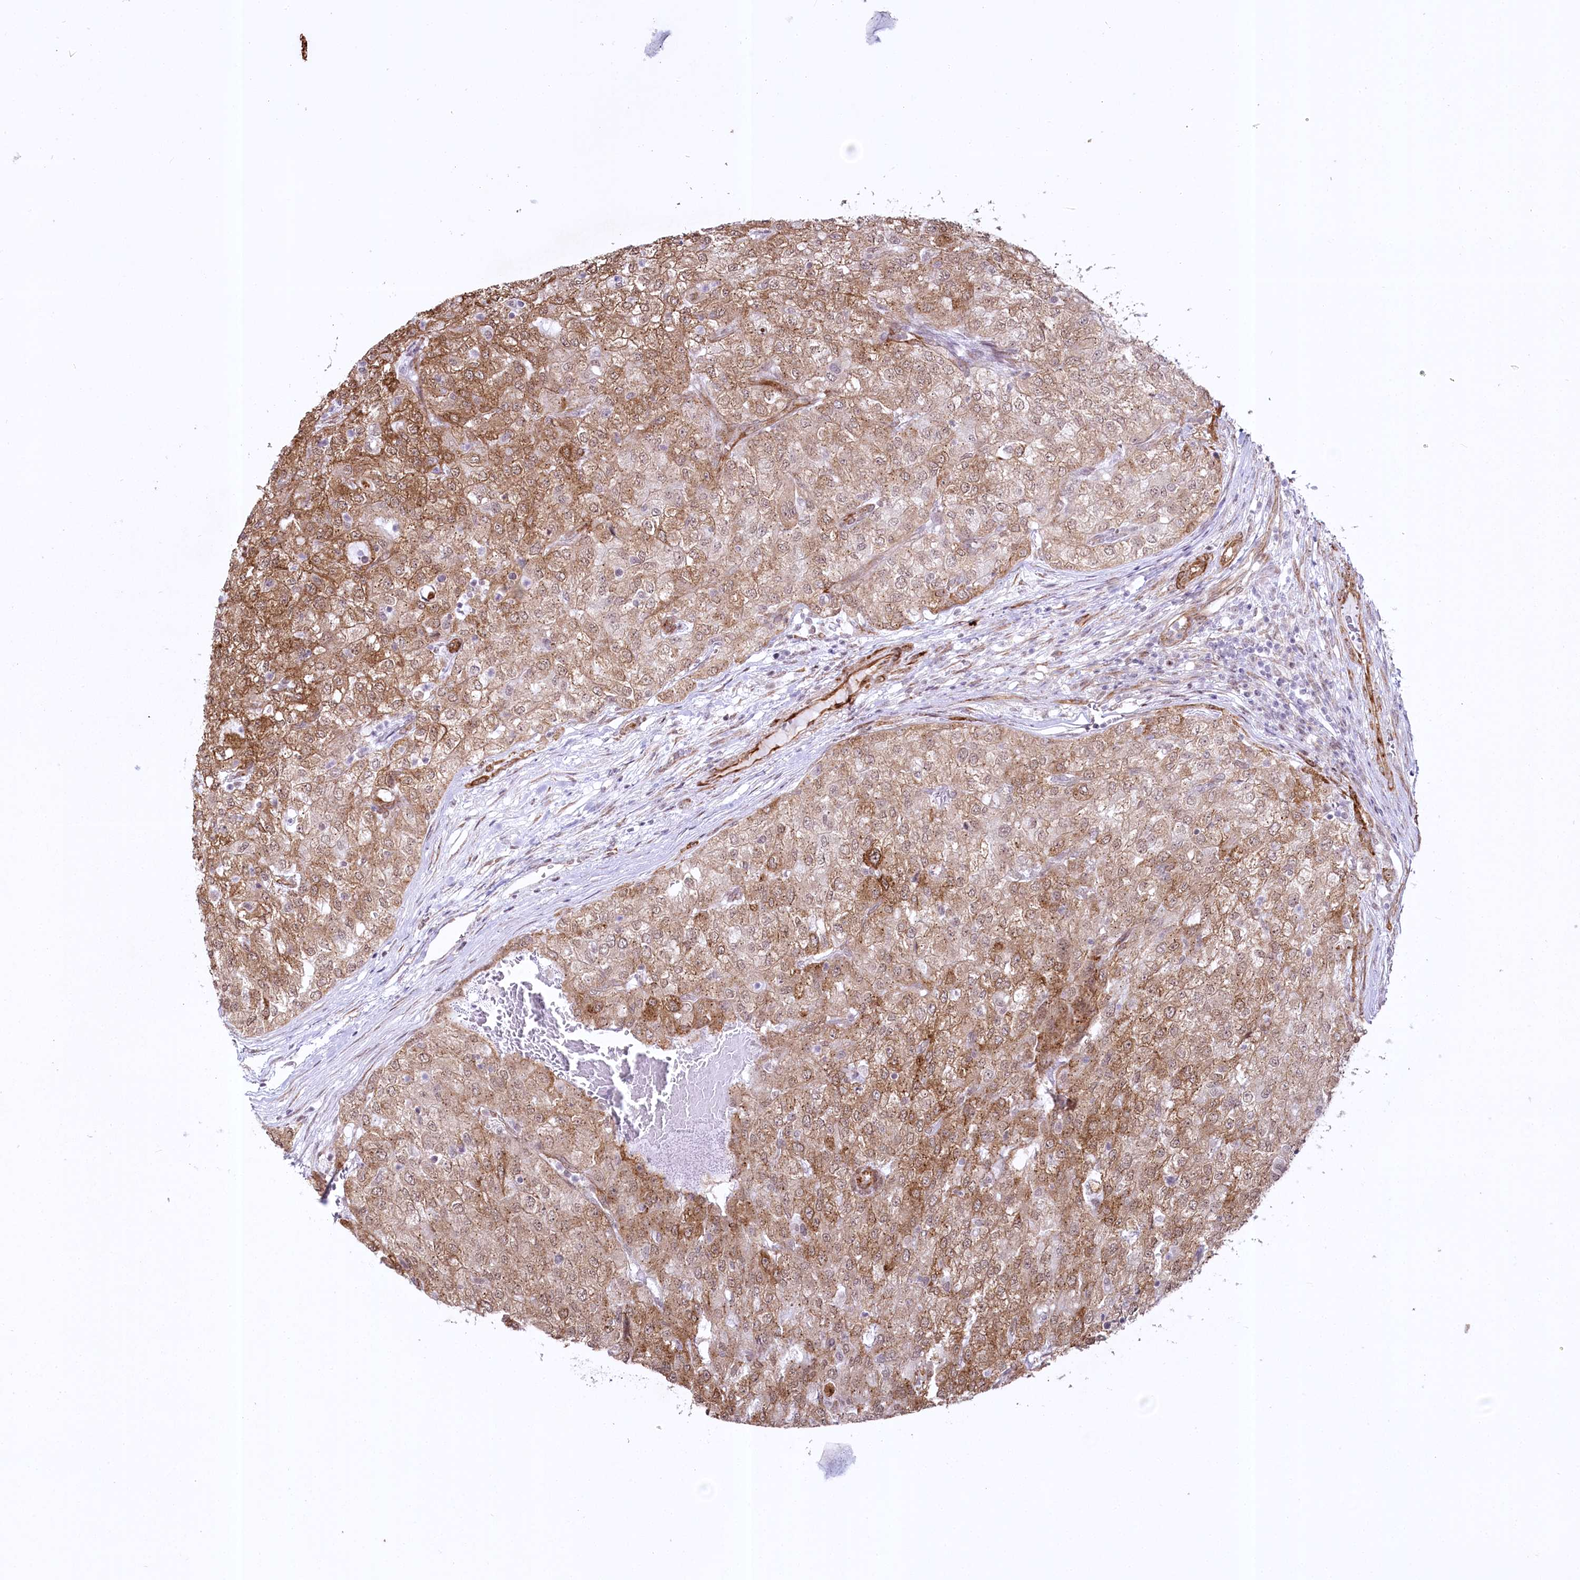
{"staining": {"intensity": "moderate", "quantity": ">75%", "location": "cytoplasmic/membranous"}, "tissue": "renal cancer", "cell_type": "Tumor cells", "image_type": "cancer", "snomed": [{"axis": "morphology", "description": "Adenocarcinoma, NOS"}, {"axis": "topography", "description": "Kidney"}], "caption": "Human adenocarcinoma (renal) stained with a protein marker displays moderate staining in tumor cells.", "gene": "YBX3", "patient": {"sex": "female", "age": 54}}